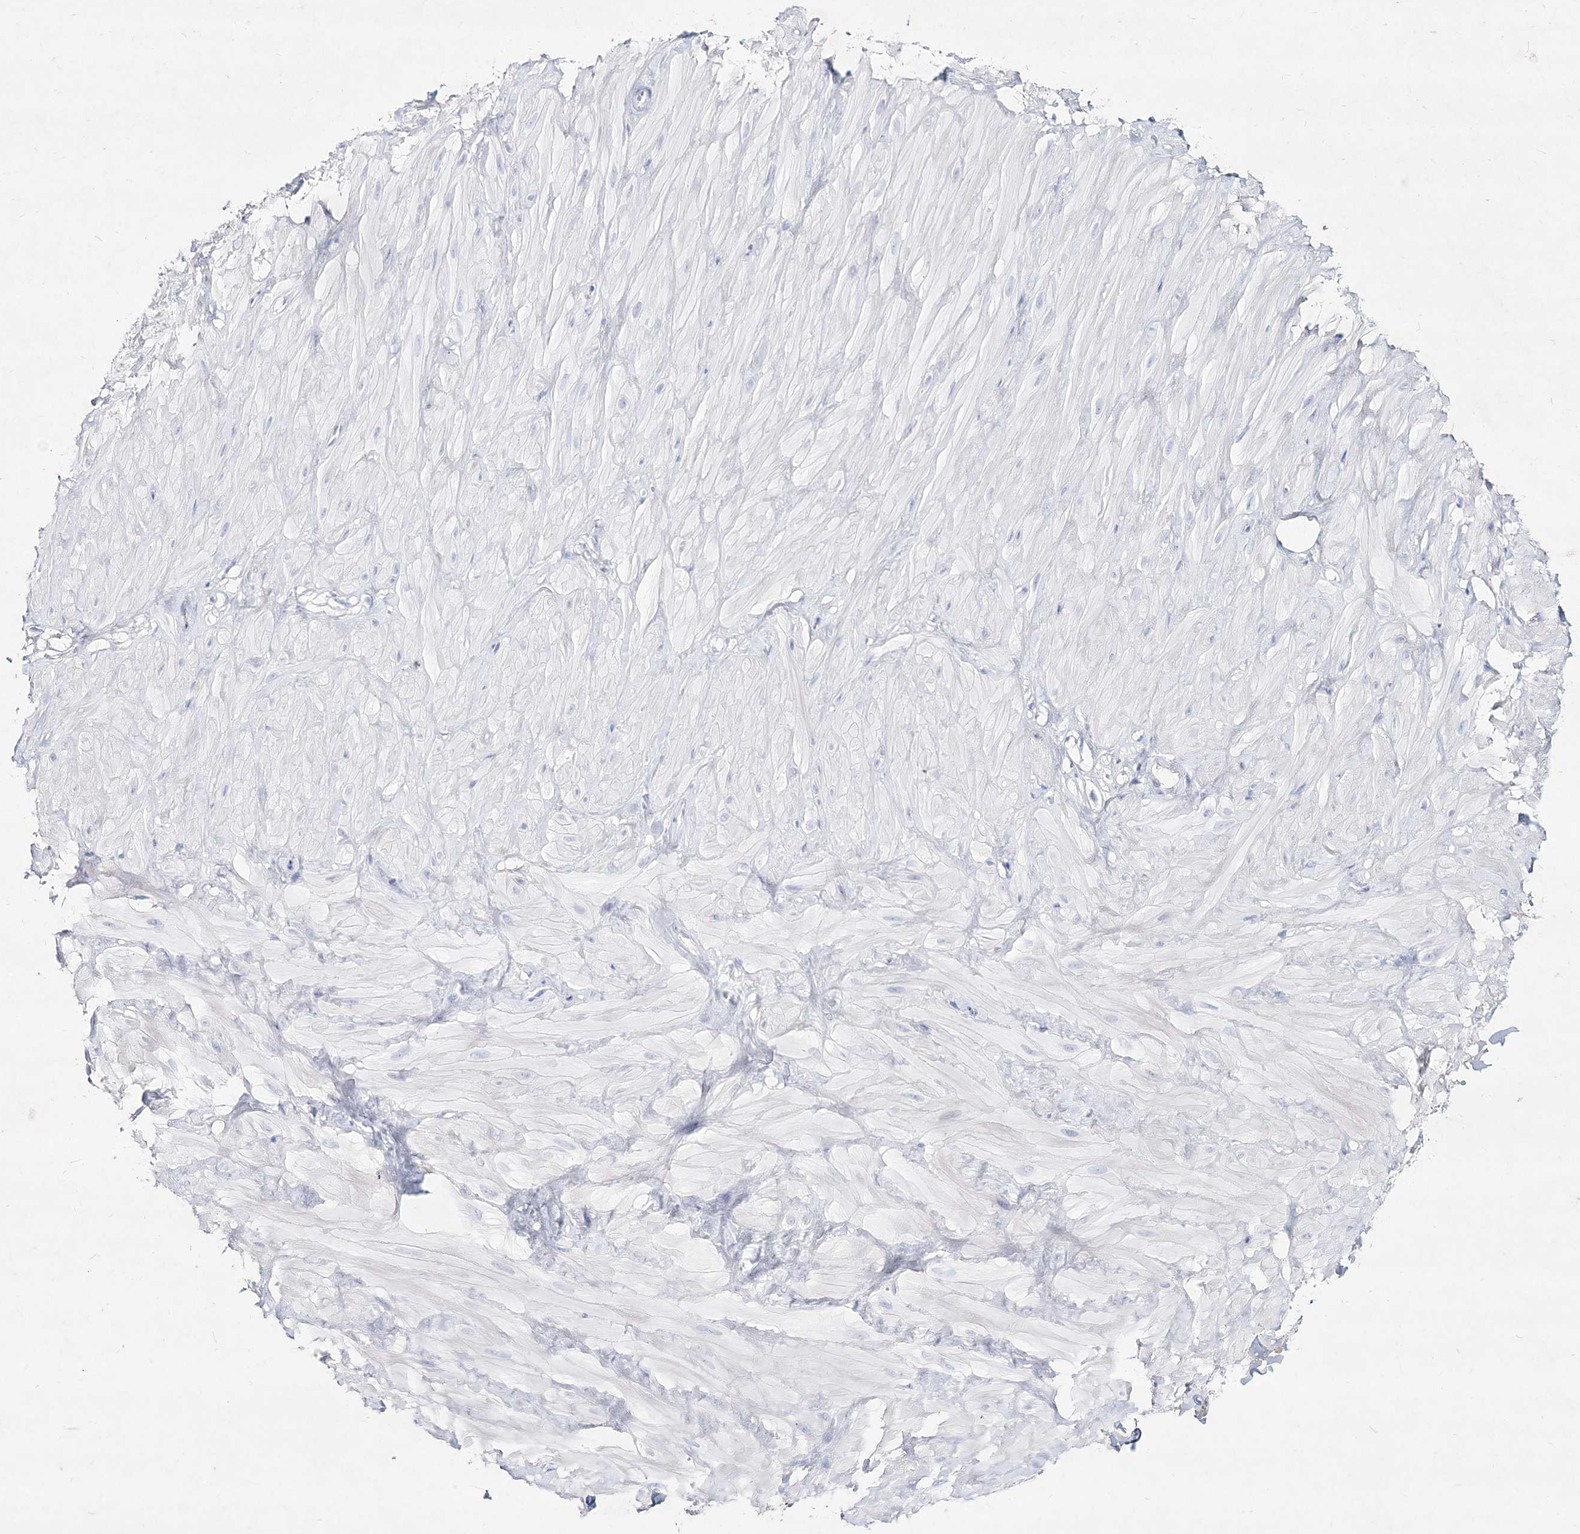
{"staining": {"intensity": "negative", "quantity": "none", "location": "none"}, "tissue": "adipose tissue", "cell_type": "Adipocytes", "image_type": "normal", "snomed": [{"axis": "morphology", "description": "Normal tissue, NOS"}, {"axis": "topography", "description": "Adipose tissue"}, {"axis": "topography", "description": "Vascular tissue"}, {"axis": "topography", "description": "Peripheral nerve tissue"}], "caption": "A high-resolution micrograph shows immunohistochemistry staining of normal adipose tissue, which shows no significant positivity in adipocytes. (Stains: DAB (3,3'-diaminobenzidine) immunohistochemistry with hematoxylin counter stain, Microscopy: brightfield microscopy at high magnification).", "gene": "SPINK7", "patient": {"sex": "male", "age": 25}}